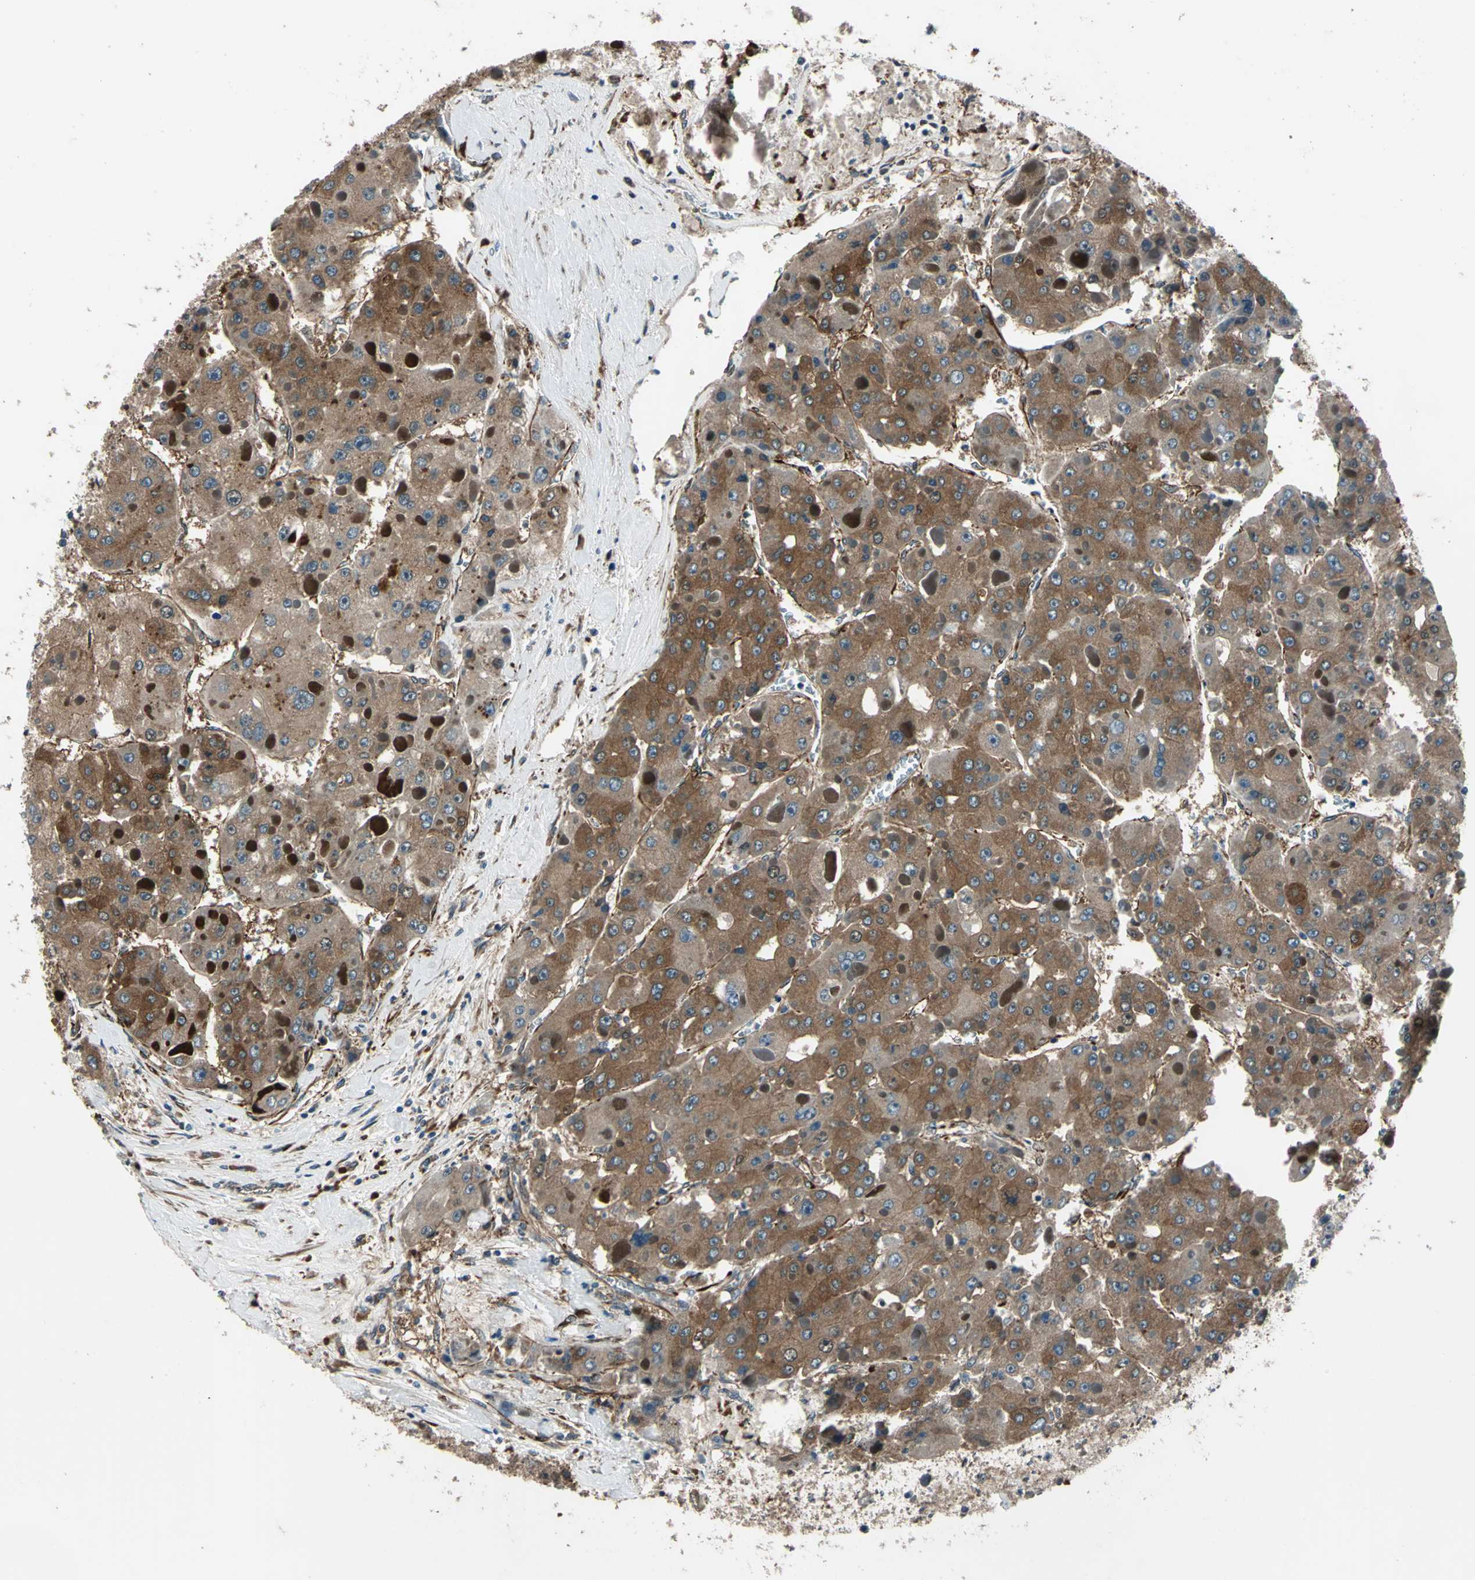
{"staining": {"intensity": "strong", "quantity": ">75%", "location": "cytoplasmic/membranous"}, "tissue": "liver cancer", "cell_type": "Tumor cells", "image_type": "cancer", "snomed": [{"axis": "morphology", "description": "Carcinoma, Hepatocellular, NOS"}, {"axis": "topography", "description": "Liver"}], "caption": "IHC (DAB) staining of human hepatocellular carcinoma (liver) reveals strong cytoplasmic/membranous protein expression in about >75% of tumor cells. The protein is shown in brown color, while the nuclei are stained blue.", "gene": "EXD2", "patient": {"sex": "female", "age": 73}}